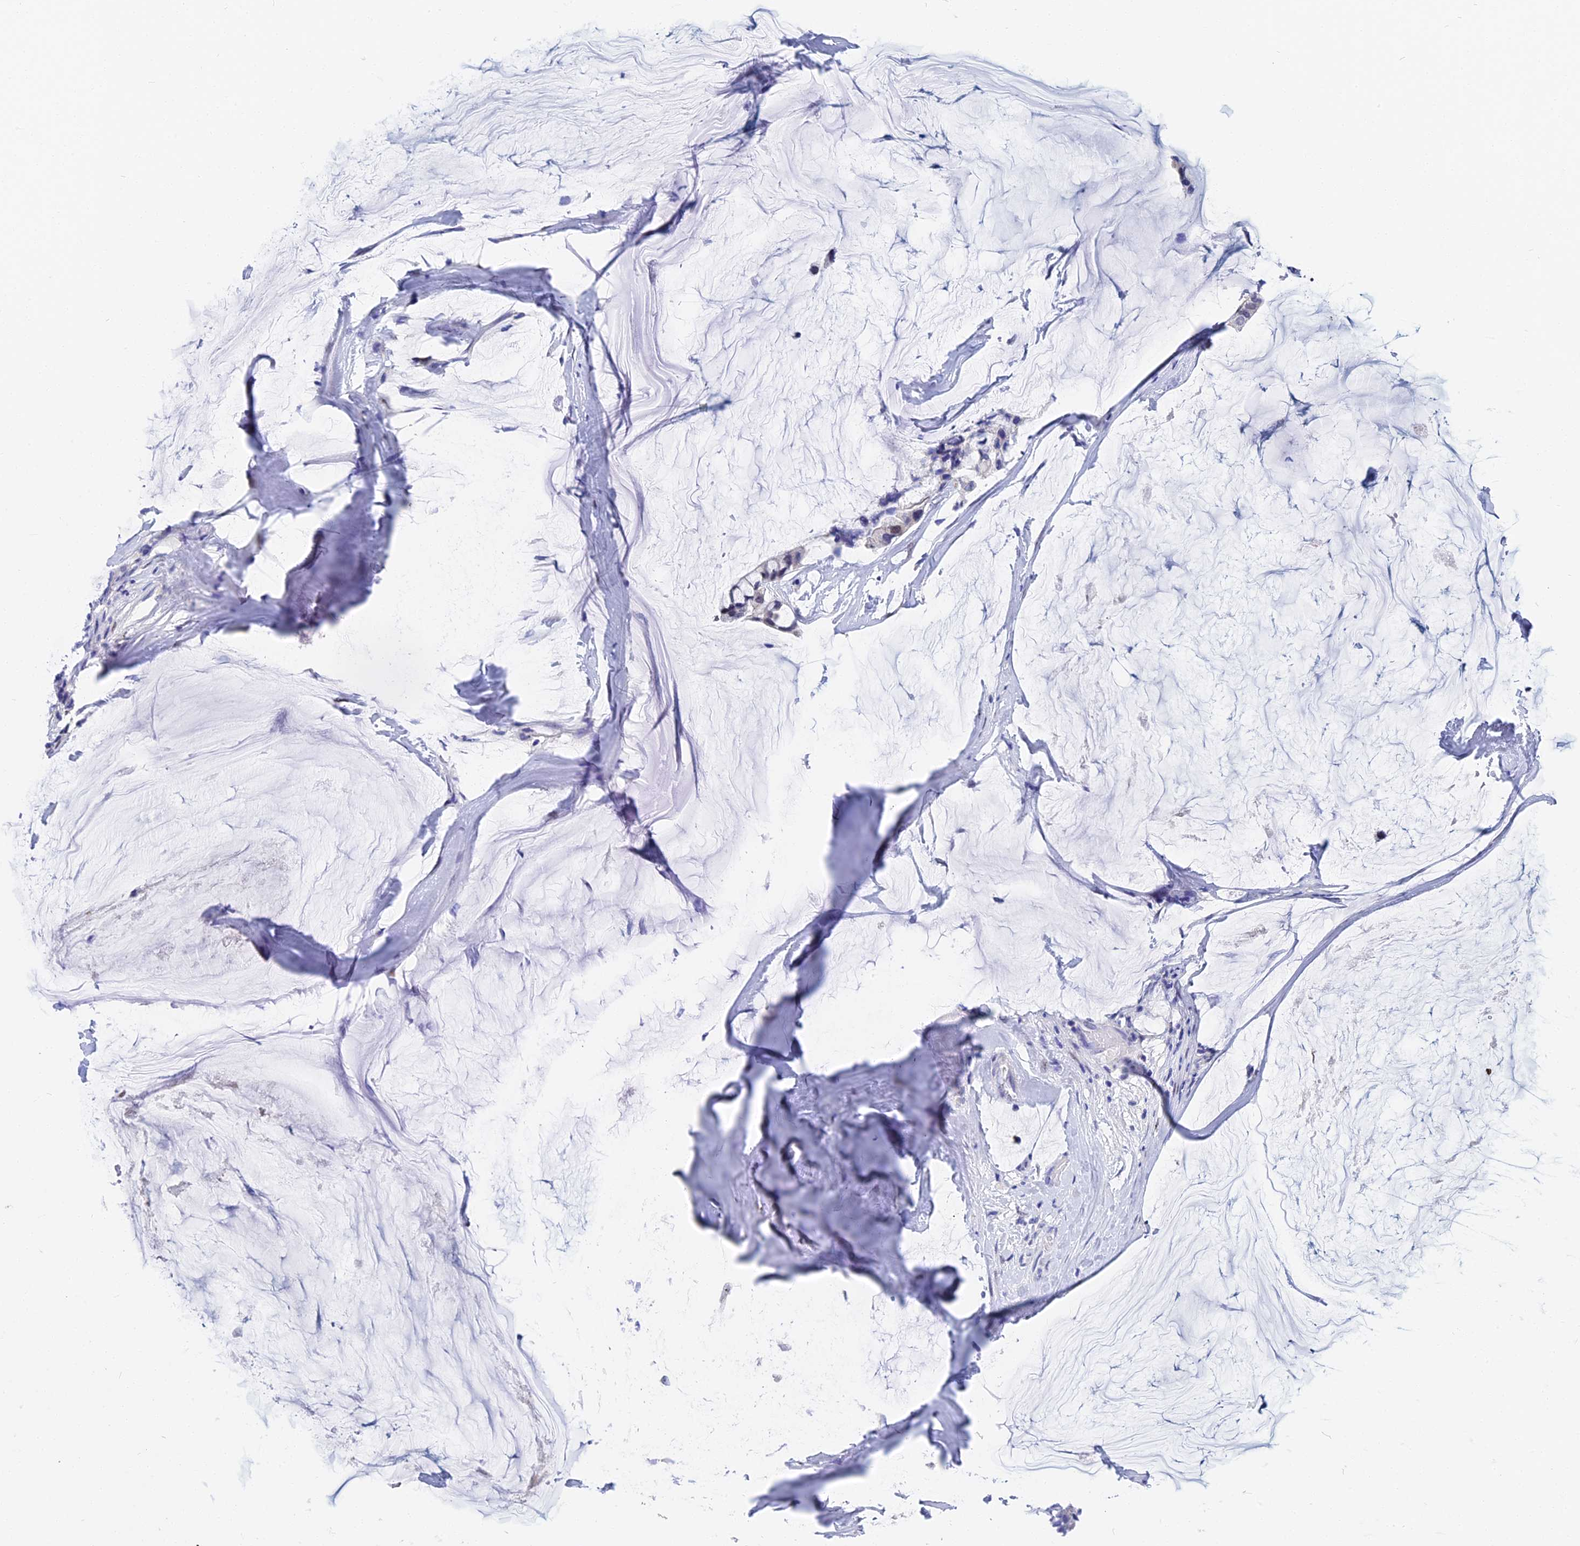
{"staining": {"intensity": "negative", "quantity": "none", "location": "none"}, "tissue": "ovarian cancer", "cell_type": "Tumor cells", "image_type": "cancer", "snomed": [{"axis": "morphology", "description": "Cystadenocarcinoma, mucinous, NOS"}, {"axis": "topography", "description": "Ovary"}], "caption": "Ovarian cancer was stained to show a protein in brown. There is no significant positivity in tumor cells.", "gene": "VPS33B", "patient": {"sex": "female", "age": 39}}